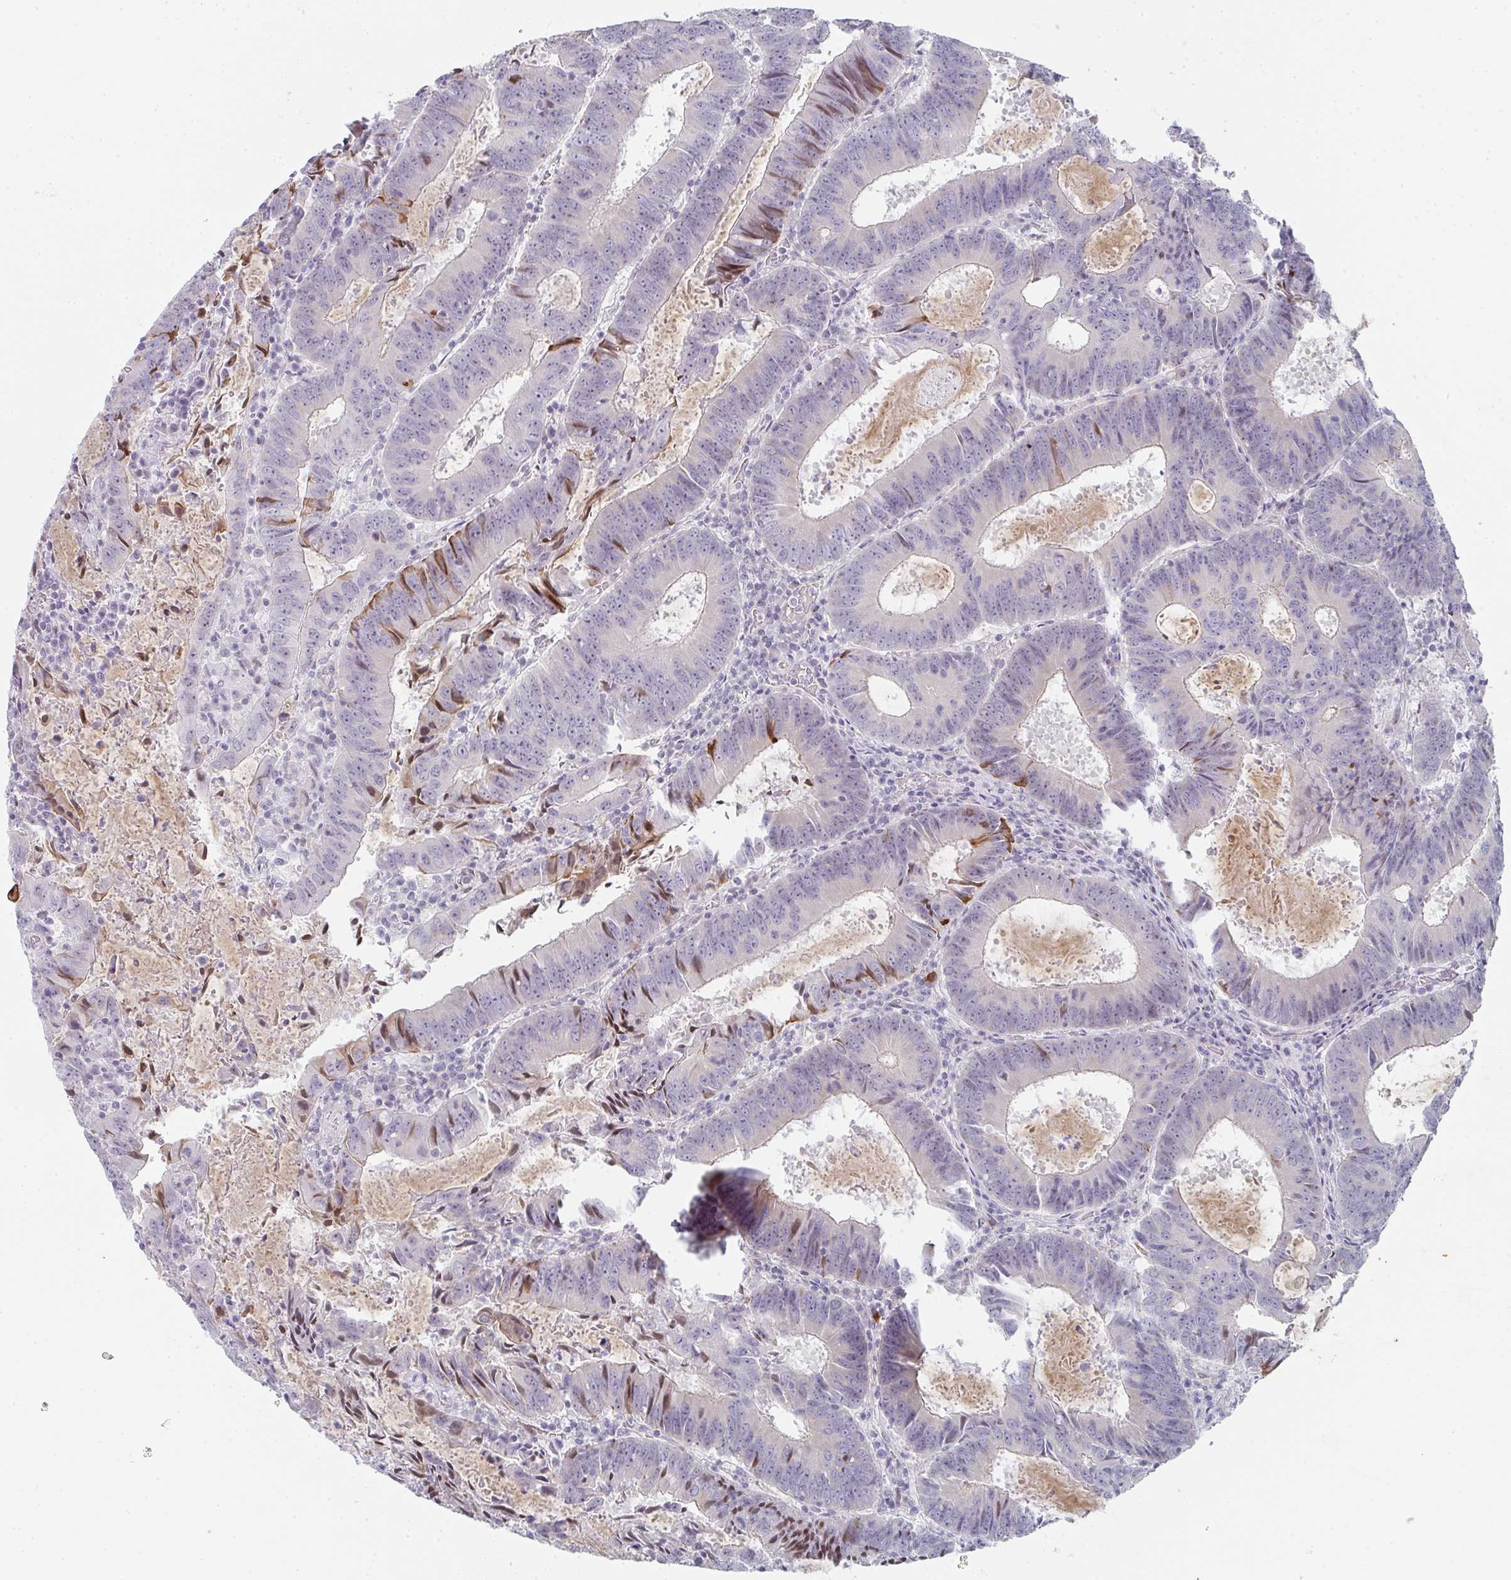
{"staining": {"intensity": "moderate", "quantity": "<25%", "location": "cytoplasmic/membranous,nuclear"}, "tissue": "colorectal cancer", "cell_type": "Tumor cells", "image_type": "cancer", "snomed": [{"axis": "morphology", "description": "Adenocarcinoma, NOS"}, {"axis": "topography", "description": "Colon"}], "caption": "Protein expression analysis of human colorectal cancer (adenocarcinoma) reveals moderate cytoplasmic/membranous and nuclear expression in approximately <25% of tumor cells.", "gene": "POU2AF2", "patient": {"sex": "male", "age": 67}}